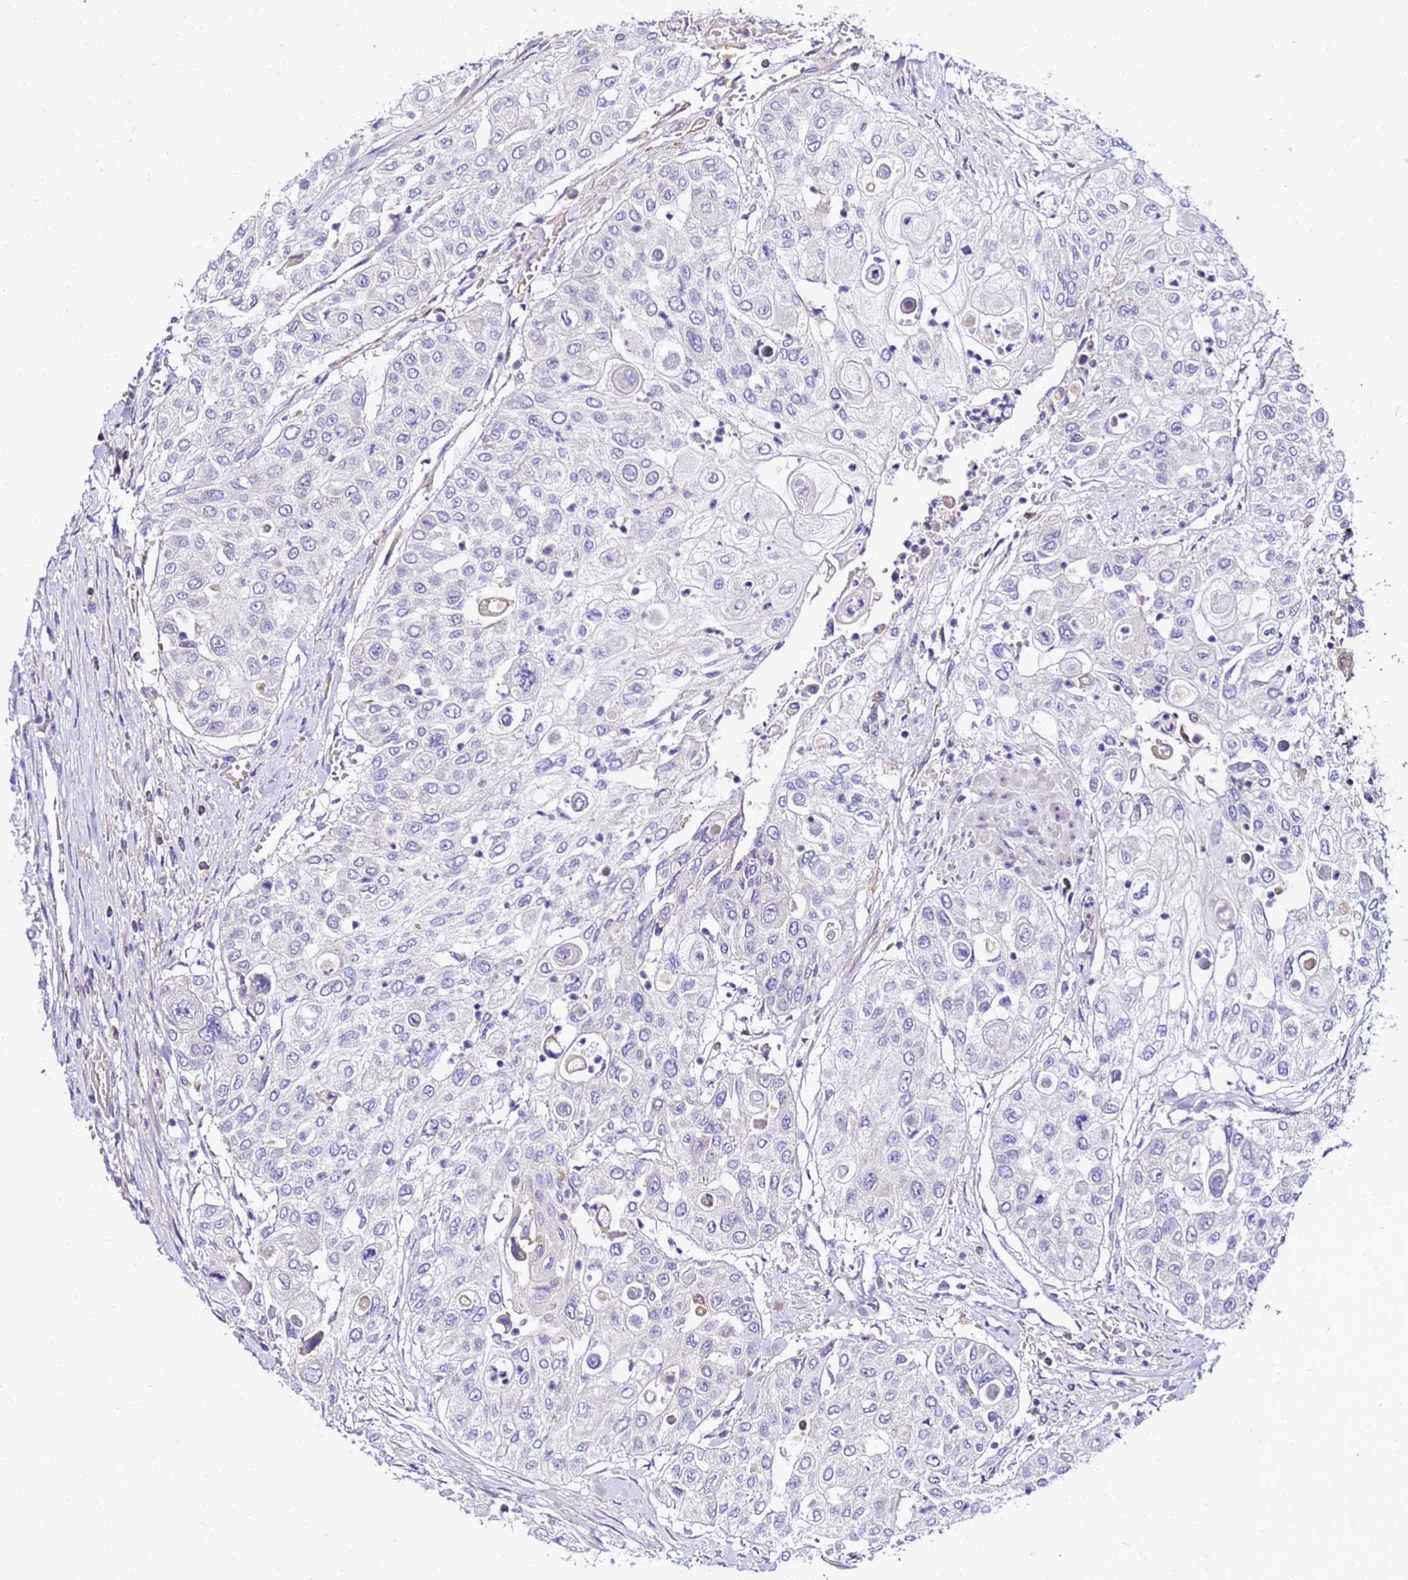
{"staining": {"intensity": "negative", "quantity": "none", "location": "none"}, "tissue": "urothelial cancer", "cell_type": "Tumor cells", "image_type": "cancer", "snomed": [{"axis": "morphology", "description": "Urothelial carcinoma, High grade"}, {"axis": "topography", "description": "Urinary bladder"}], "caption": "Immunohistochemistry (IHC) of urothelial cancer displays no expression in tumor cells.", "gene": "HERC5", "patient": {"sex": "female", "age": 79}}